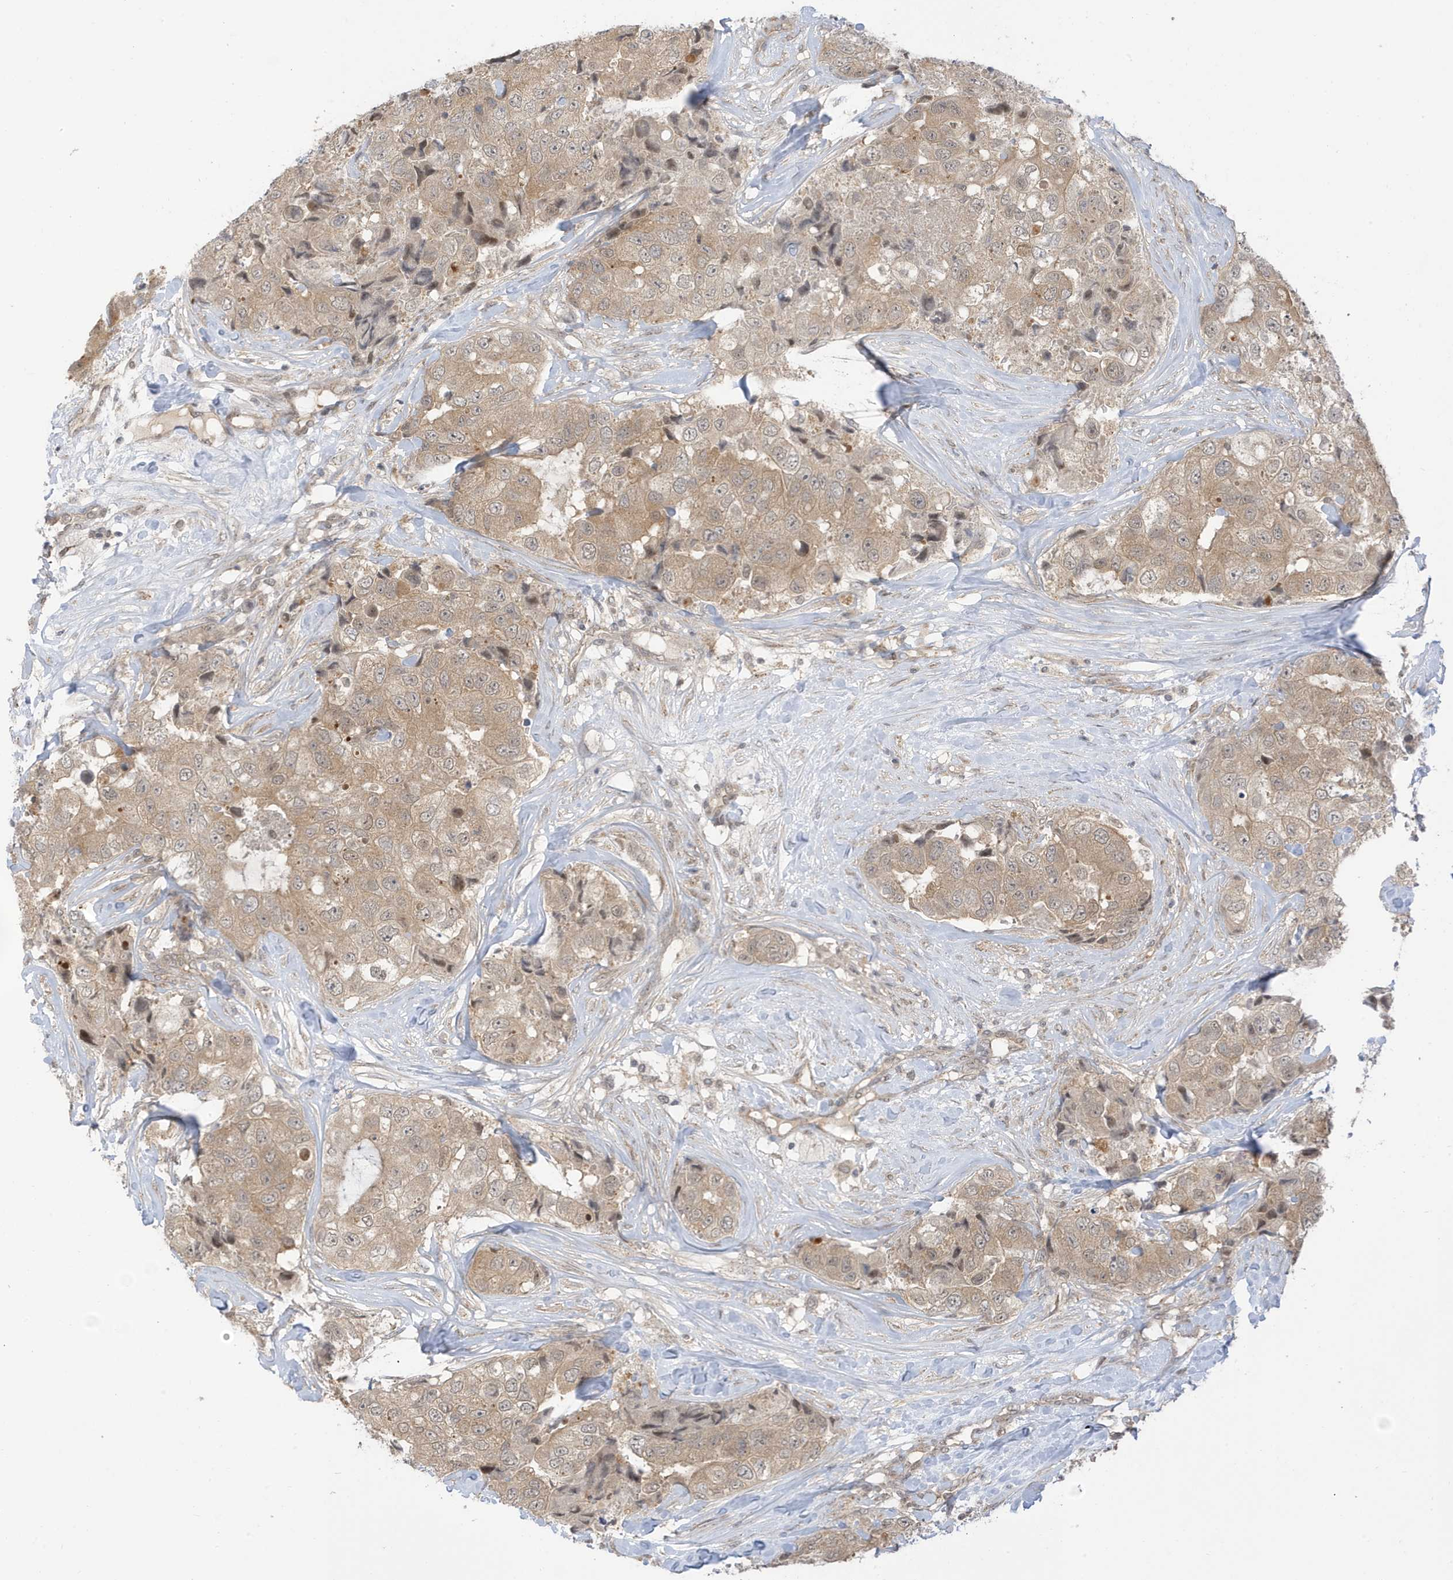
{"staining": {"intensity": "weak", "quantity": ">75%", "location": "cytoplasmic/membranous"}, "tissue": "breast cancer", "cell_type": "Tumor cells", "image_type": "cancer", "snomed": [{"axis": "morphology", "description": "Duct carcinoma"}, {"axis": "topography", "description": "Breast"}], "caption": "Protein positivity by immunohistochemistry (IHC) shows weak cytoplasmic/membranous staining in approximately >75% of tumor cells in breast cancer (invasive ductal carcinoma). (Brightfield microscopy of DAB IHC at high magnification).", "gene": "TAB3", "patient": {"sex": "female", "age": 62}}